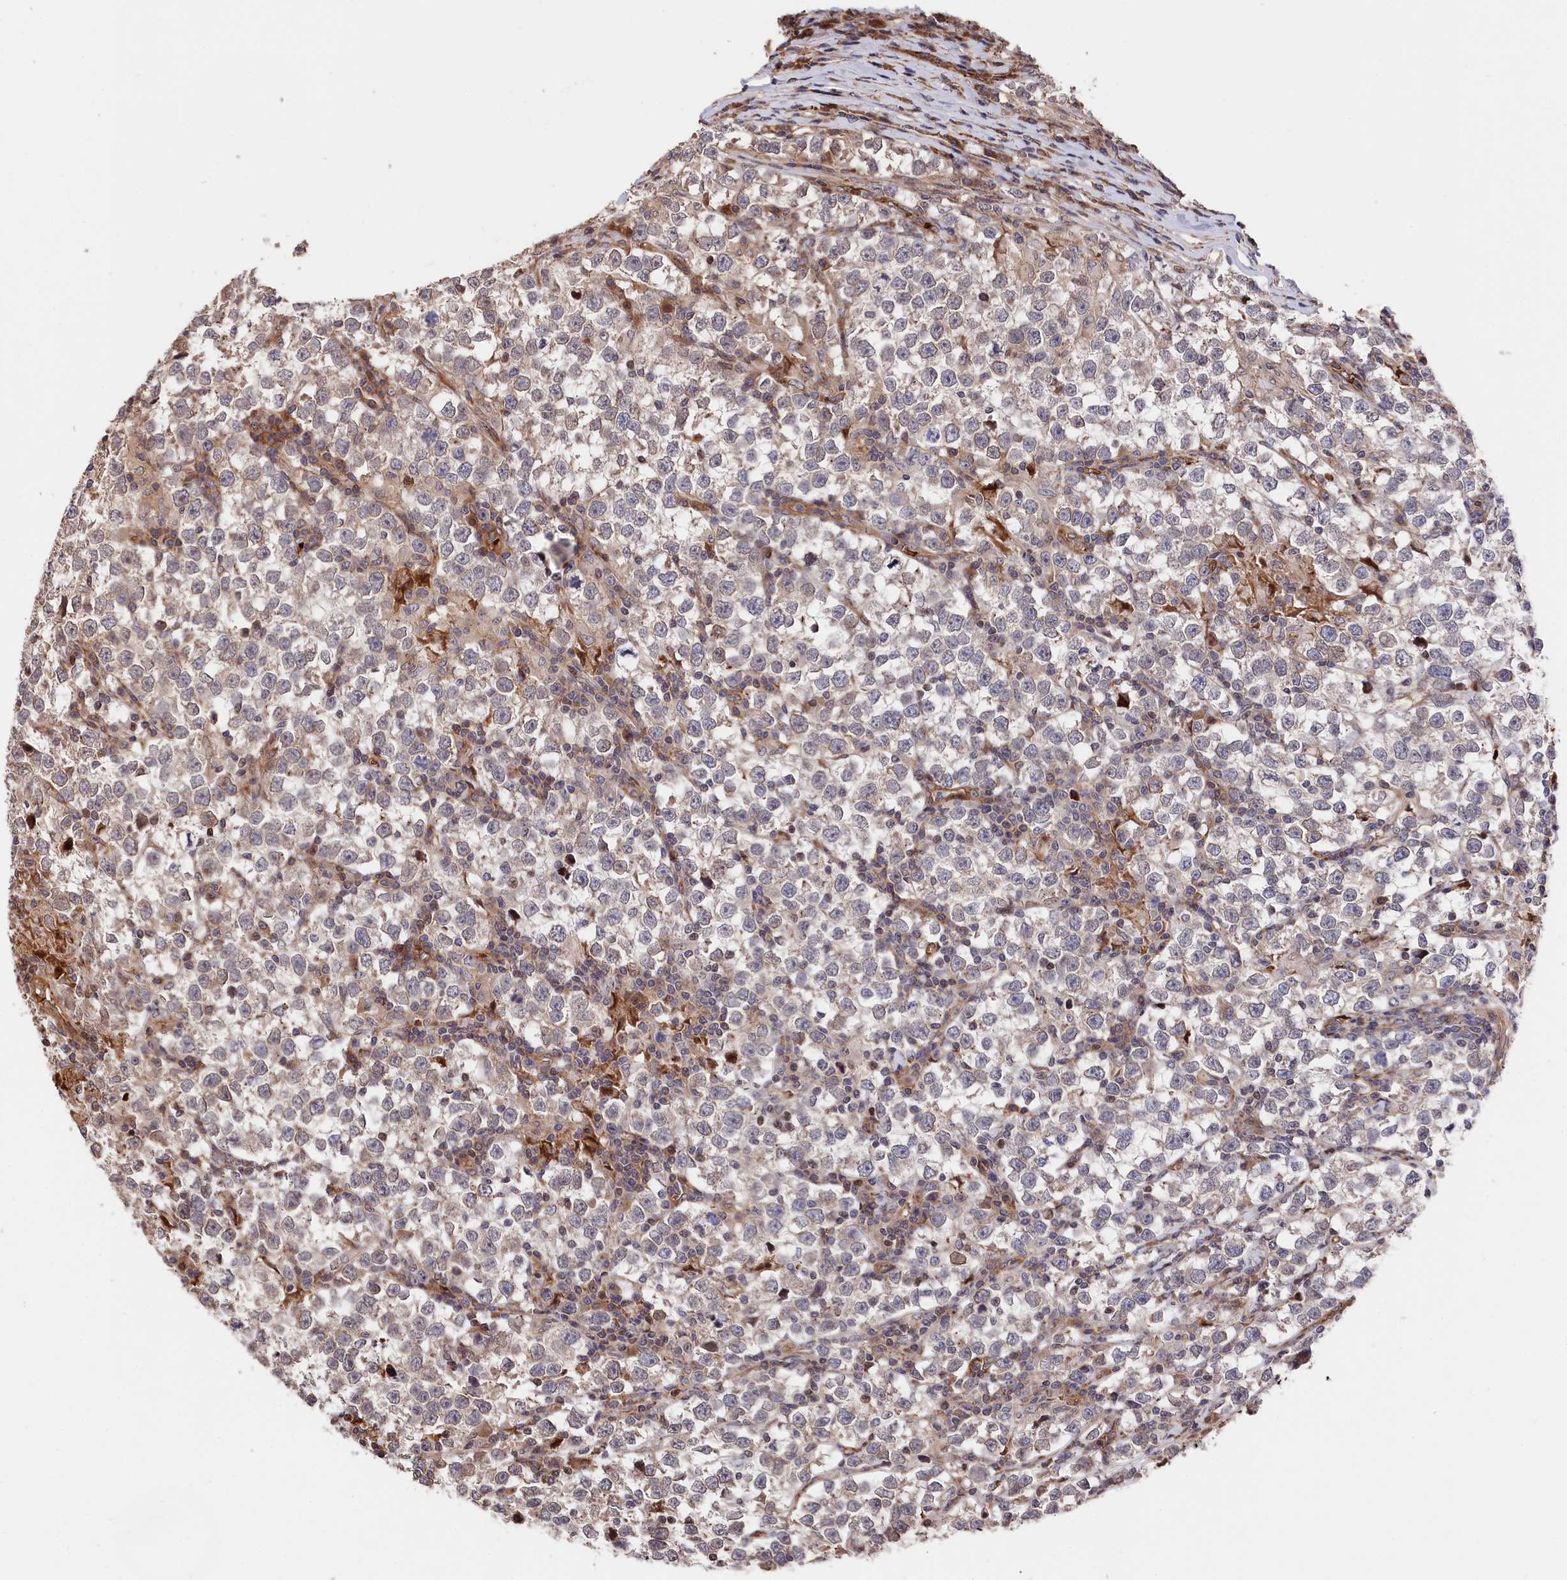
{"staining": {"intensity": "weak", "quantity": "25%-75%", "location": "cytoplasmic/membranous"}, "tissue": "testis cancer", "cell_type": "Tumor cells", "image_type": "cancer", "snomed": [{"axis": "morphology", "description": "Normal tissue, NOS"}, {"axis": "morphology", "description": "Seminoma, NOS"}, {"axis": "topography", "description": "Testis"}], "caption": "Human testis cancer stained with a protein marker reveals weak staining in tumor cells.", "gene": "TNKS1BP1", "patient": {"sex": "male", "age": 43}}